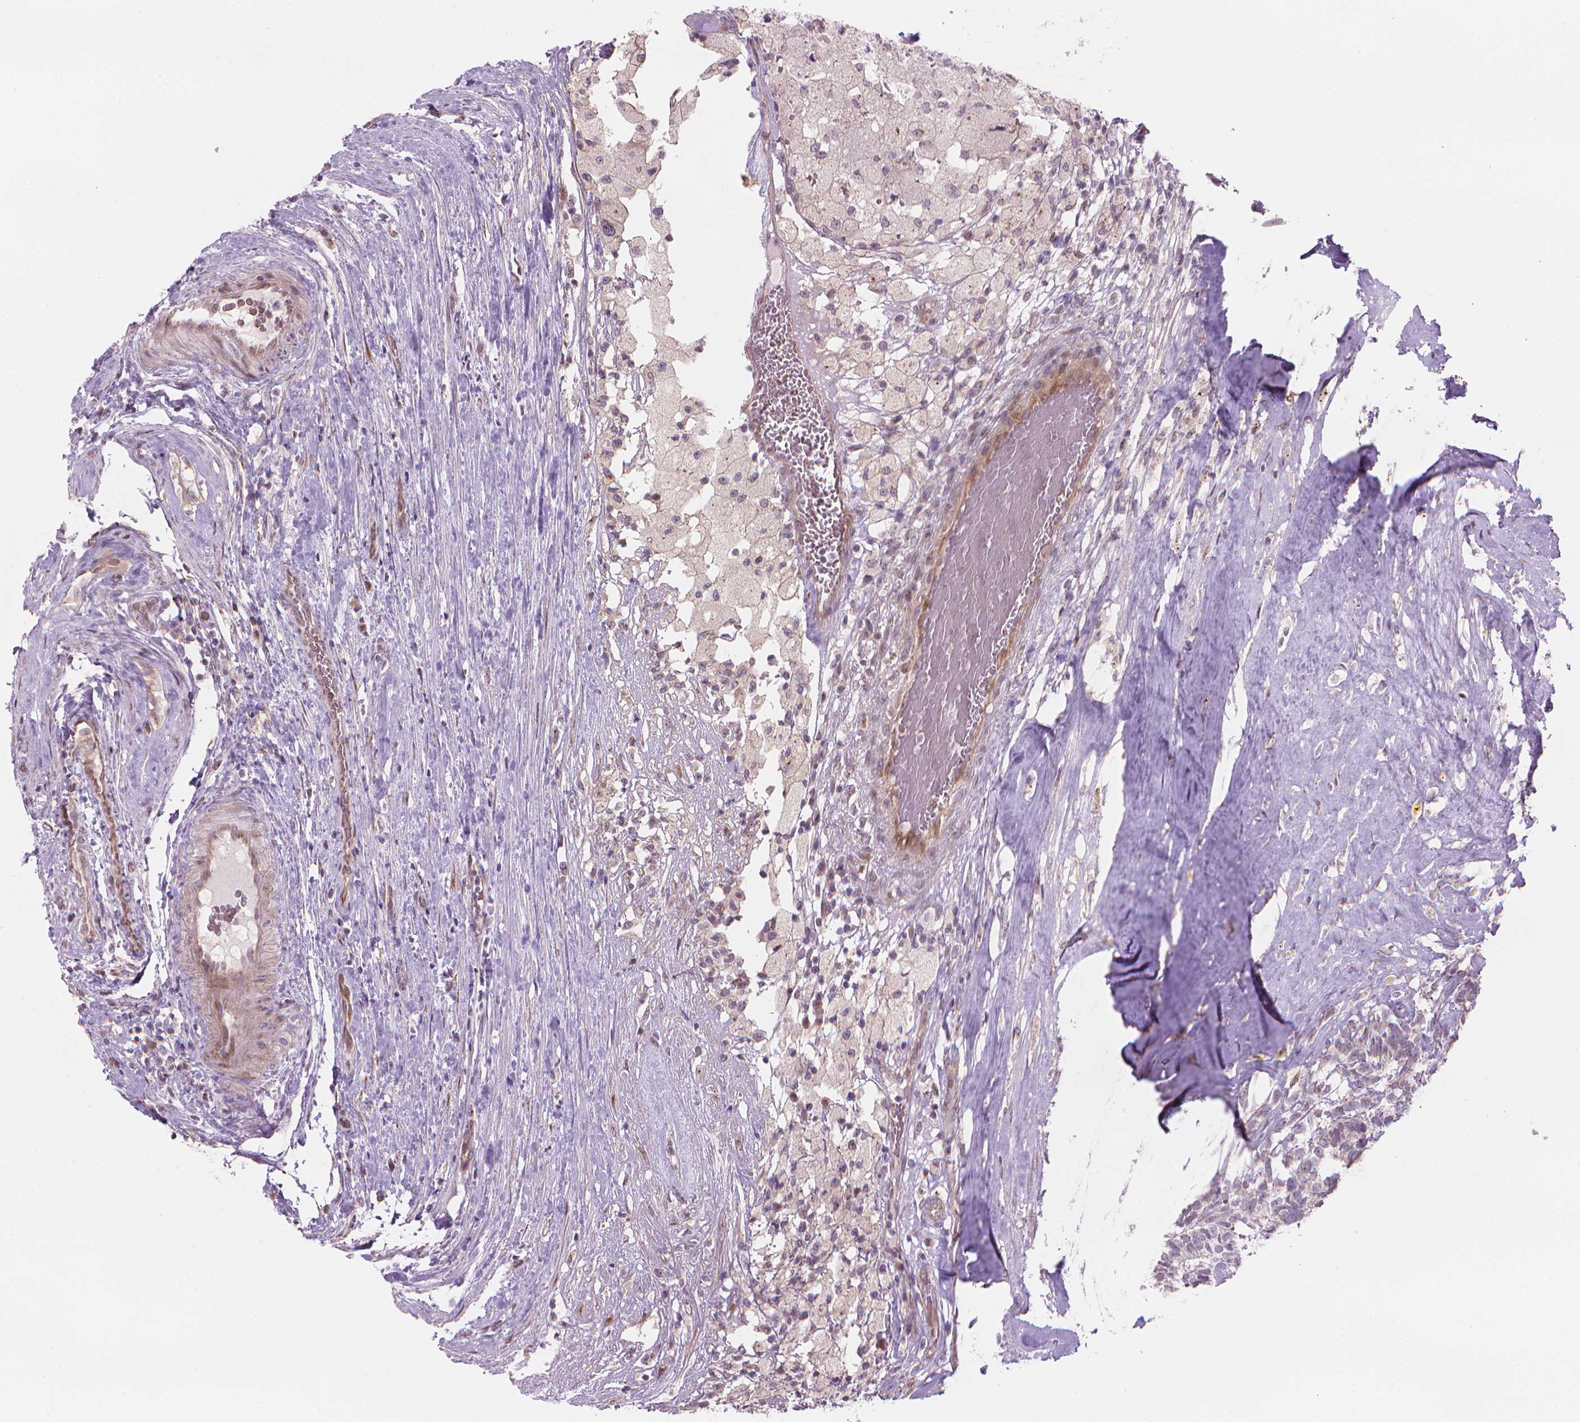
{"staining": {"intensity": "weak", "quantity": "<25%", "location": "nuclear"}, "tissue": "testis cancer", "cell_type": "Tumor cells", "image_type": "cancer", "snomed": [{"axis": "morphology", "description": "Seminoma, NOS"}, {"axis": "morphology", "description": "Carcinoma, Embryonal, NOS"}, {"axis": "topography", "description": "Testis"}], "caption": "Immunohistochemistry (IHC) photomicrograph of neoplastic tissue: seminoma (testis) stained with DAB demonstrates no significant protein expression in tumor cells.", "gene": "IFFO1", "patient": {"sex": "male", "age": 41}}